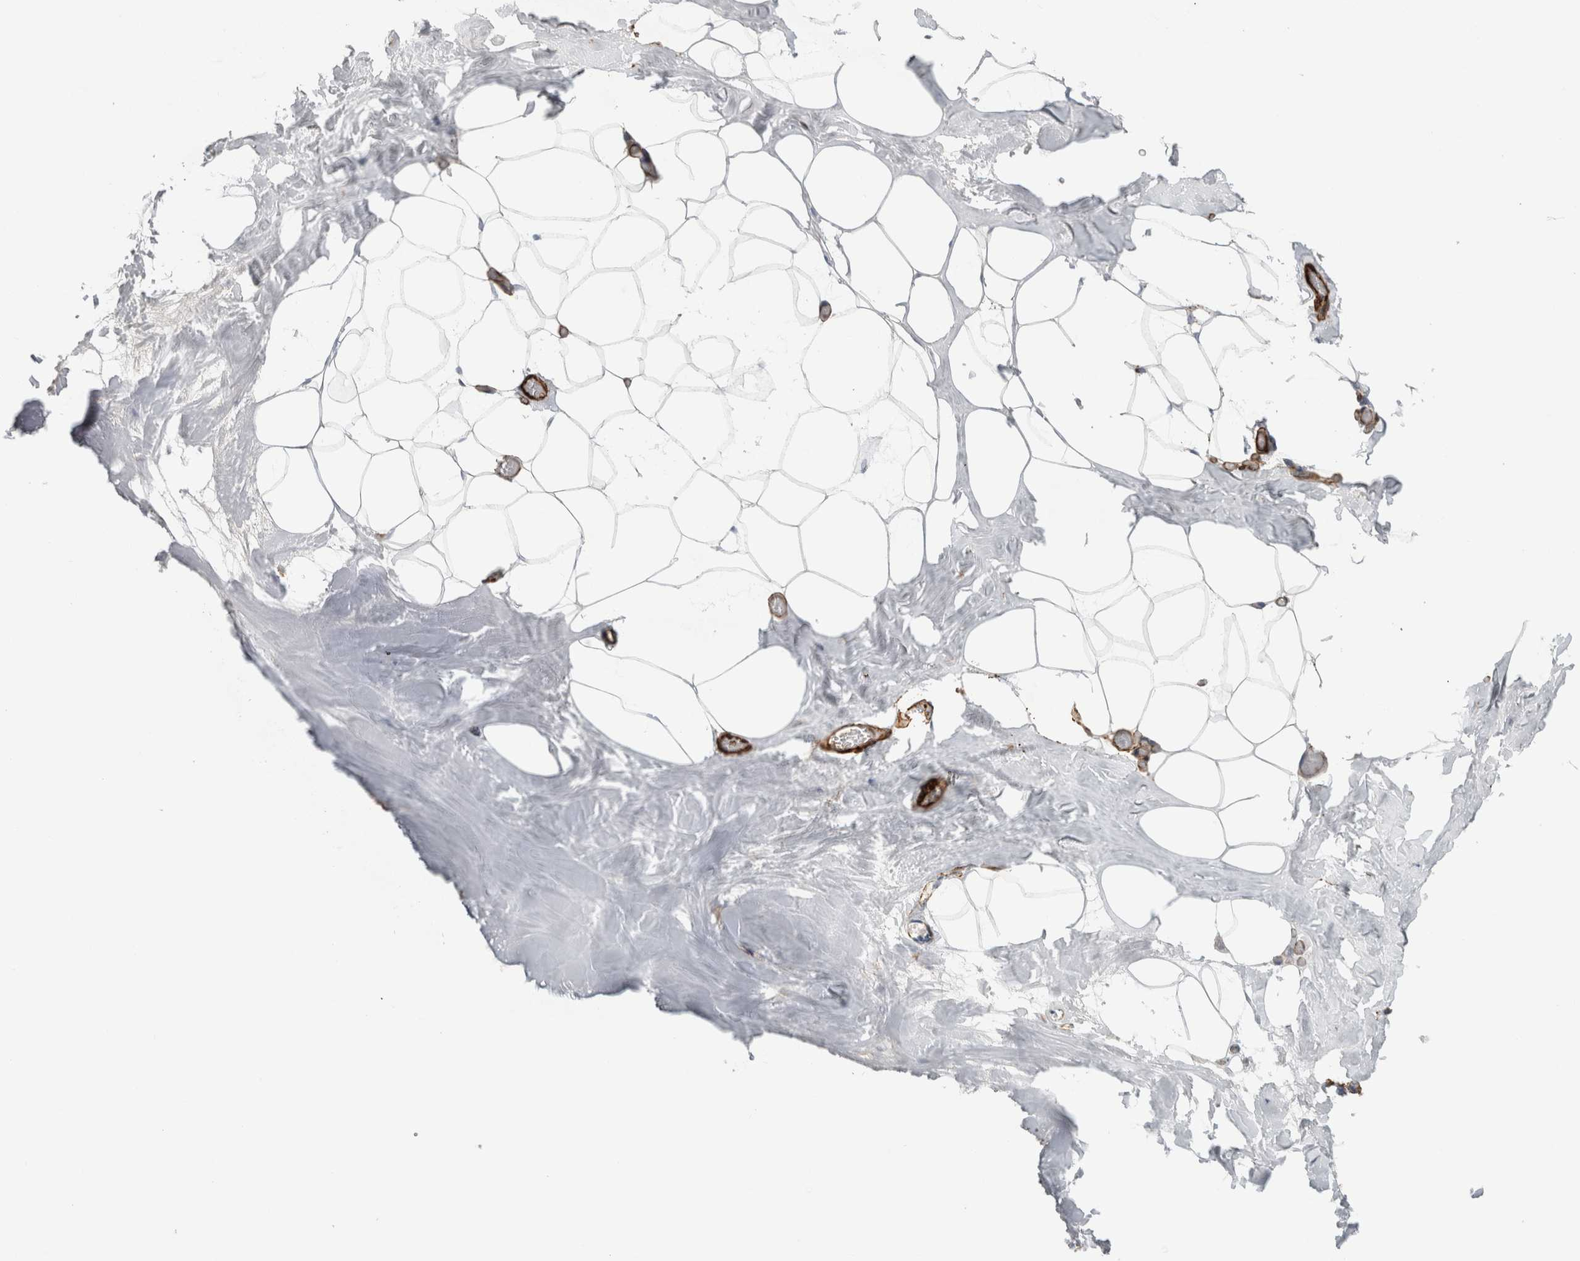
{"staining": {"intensity": "negative", "quantity": "none", "location": "none"}, "tissue": "soft tissue", "cell_type": "Chondrocytes", "image_type": "normal", "snomed": [{"axis": "morphology", "description": "Normal tissue, NOS"}, {"axis": "morphology", "description": "Fibrosis, NOS"}, {"axis": "topography", "description": "Breast"}, {"axis": "topography", "description": "Adipose tissue"}], "caption": "DAB (3,3'-diaminobenzidine) immunohistochemical staining of normal human soft tissue demonstrates no significant staining in chondrocytes.", "gene": "GPER1", "patient": {"sex": "female", "age": 39}}